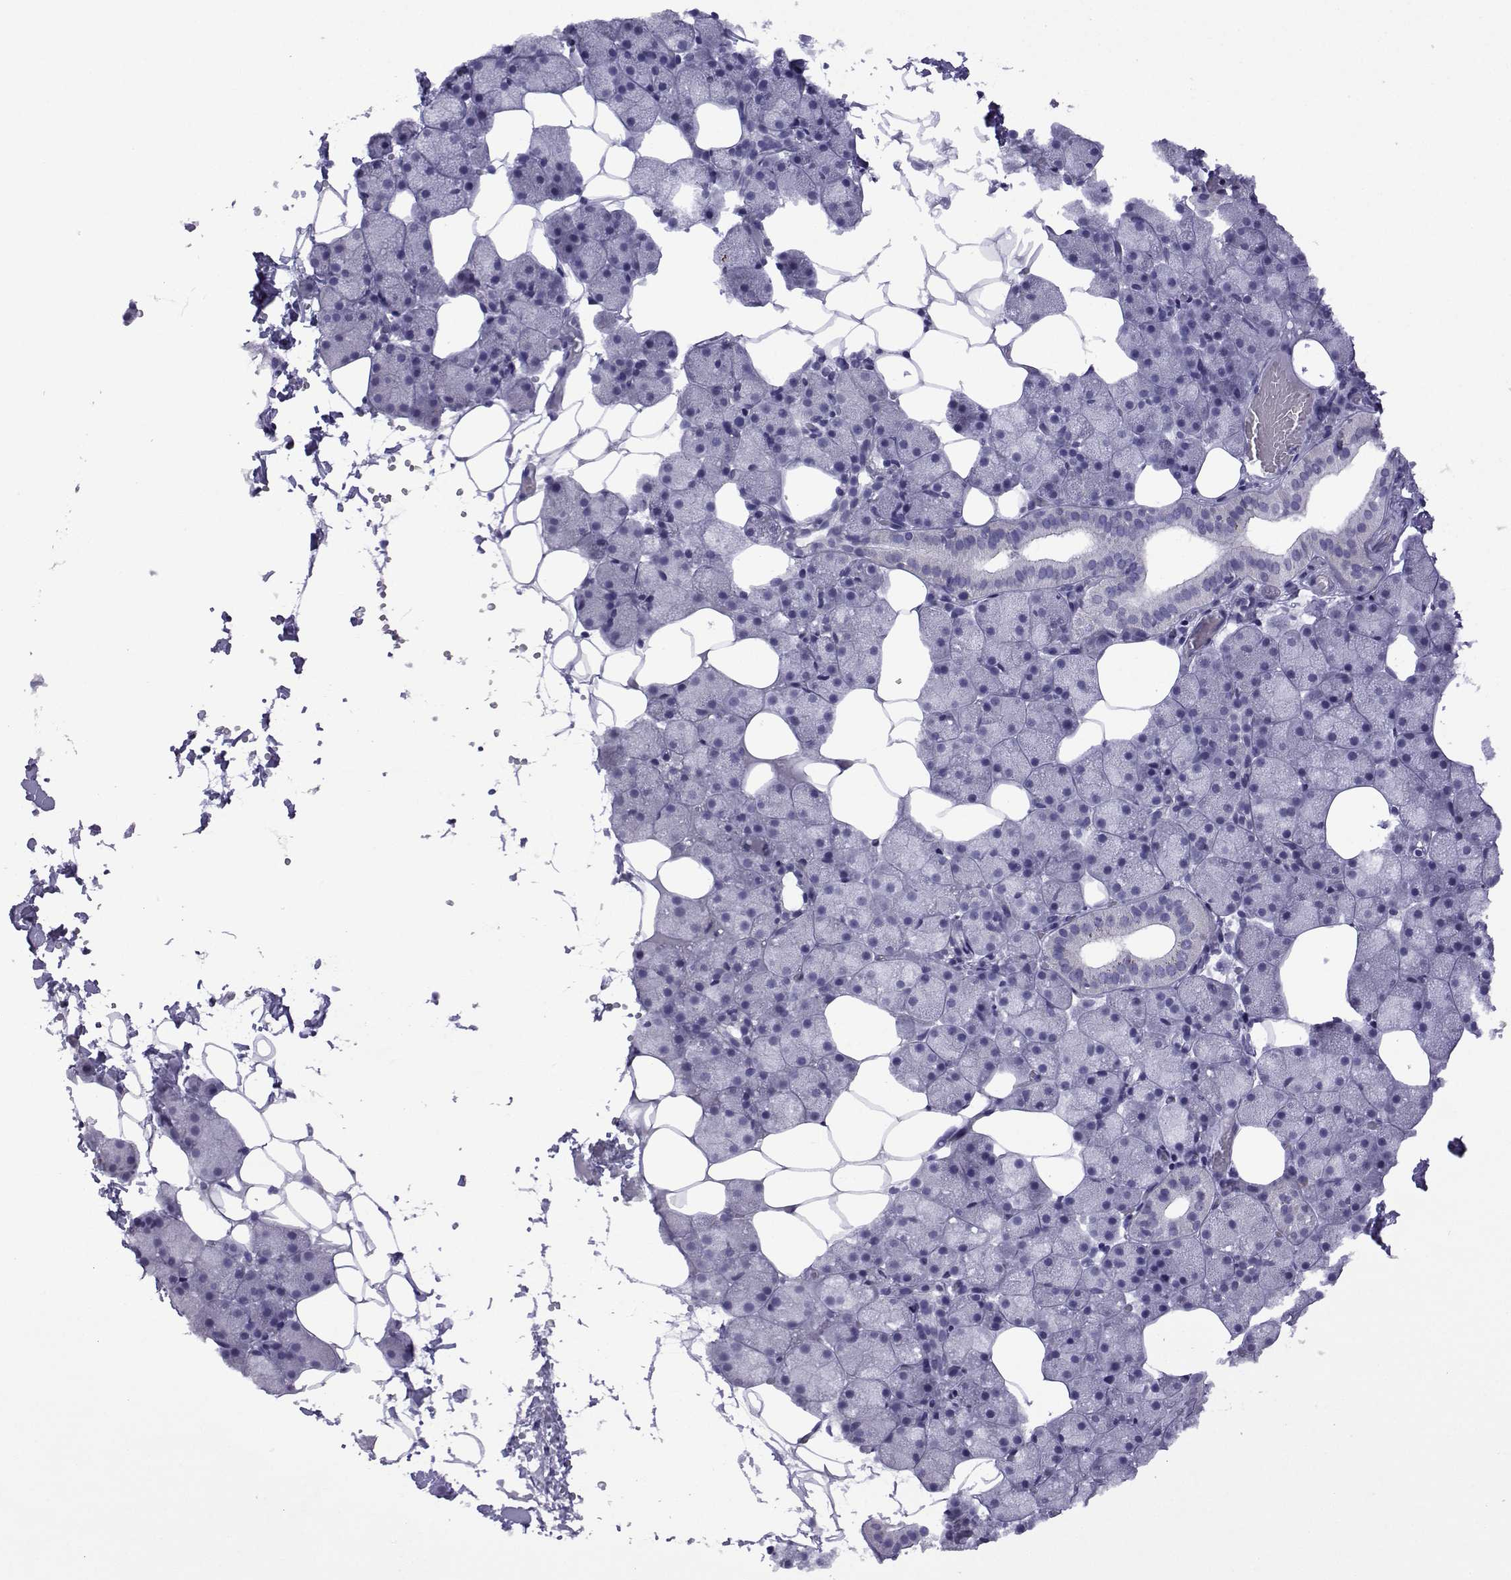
{"staining": {"intensity": "negative", "quantity": "none", "location": "none"}, "tissue": "salivary gland", "cell_type": "Glandular cells", "image_type": "normal", "snomed": [{"axis": "morphology", "description": "Normal tissue, NOS"}, {"axis": "topography", "description": "Salivary gland"}], "caption": "Immunohistochemistry of normal salivary gland displays no staining in glandular cells. Nuclei are stained in blue.", "gene": "CFAP70", "patient": {"sex": "male", "age": 38}}